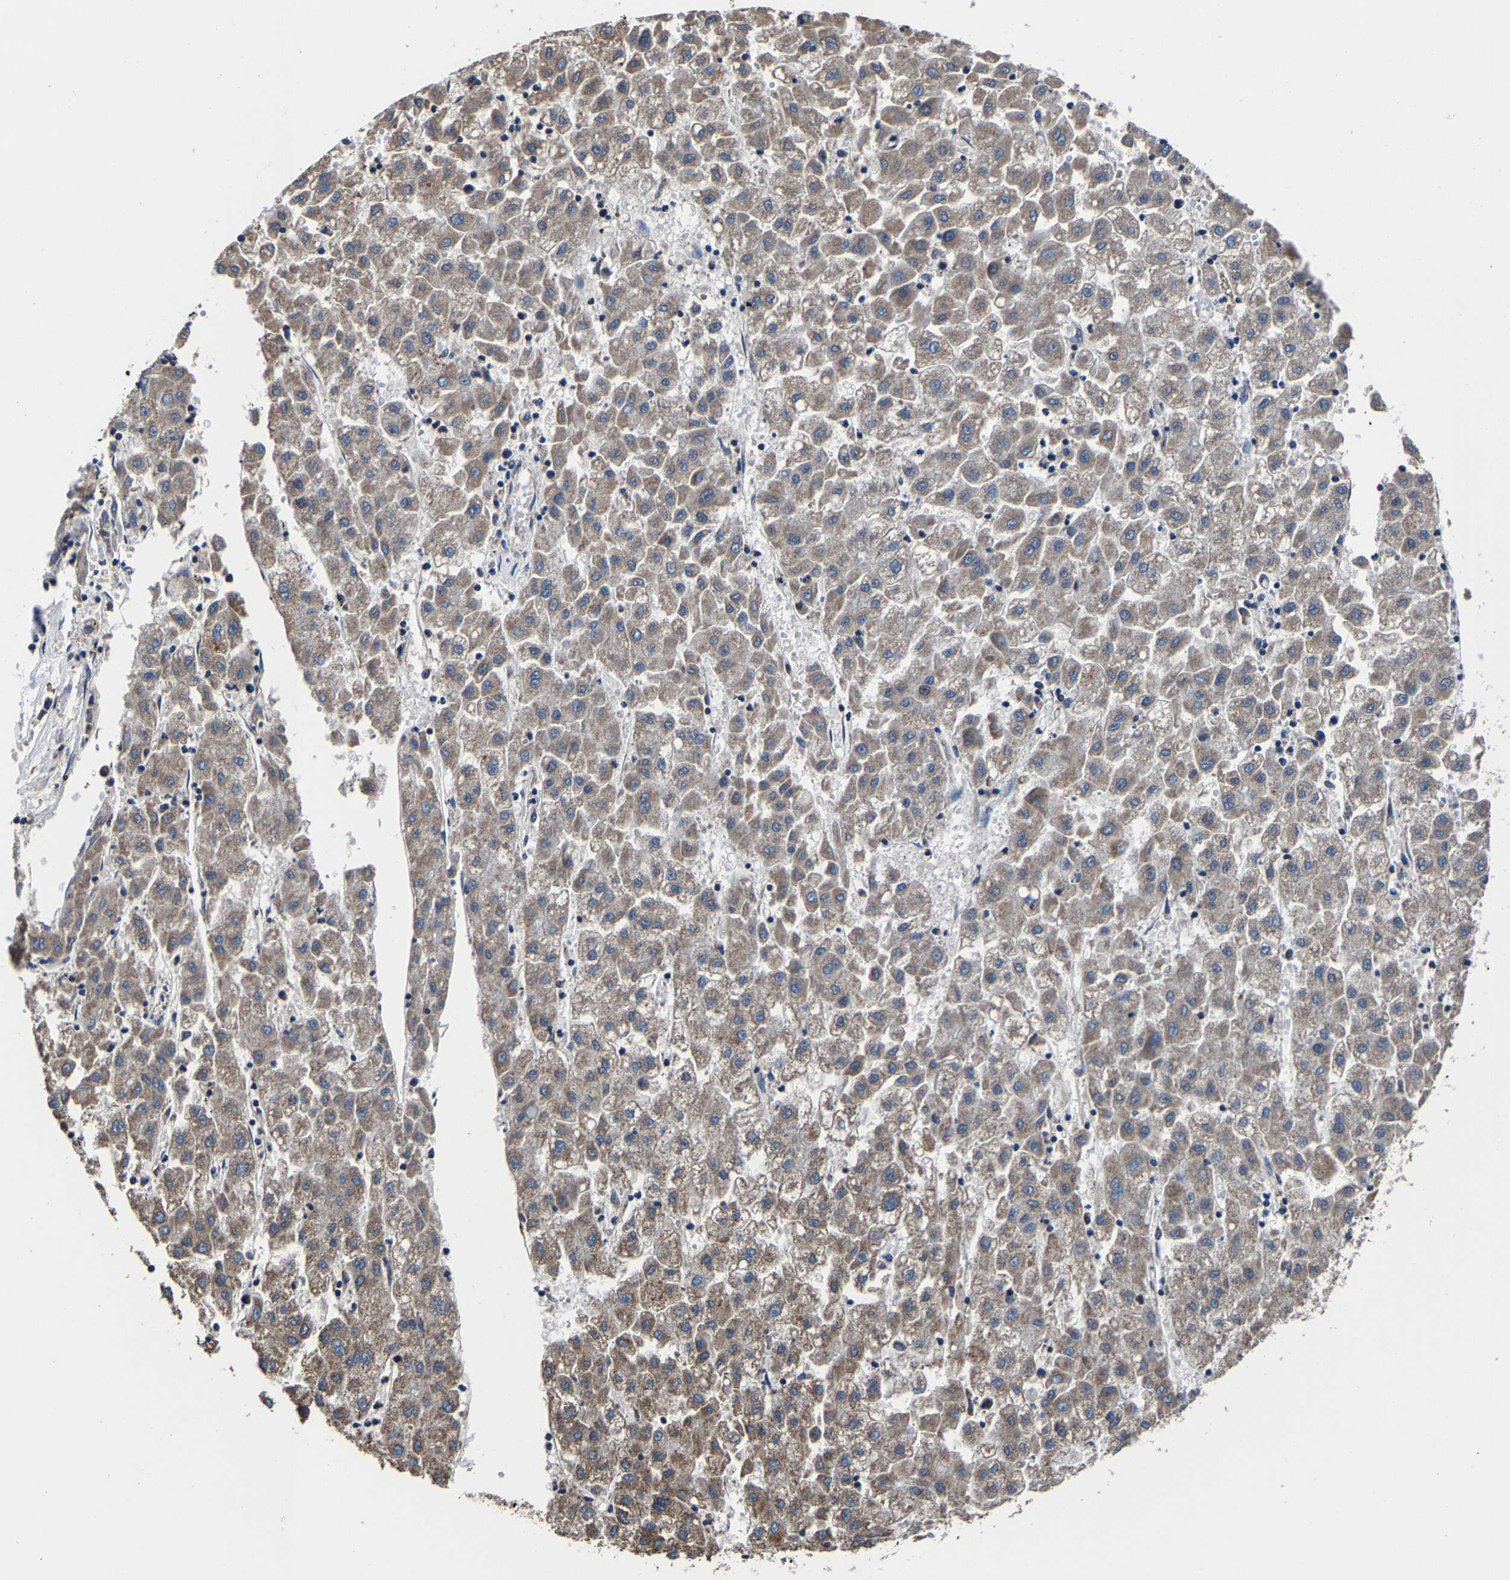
{"staining": {"intensity": "weak", "quantity": ">75%", "location": "cytoplasmic/membranous"}, "tissue": "liver cancer", "cell_type": "Tumor cells", "image_type": "cancer", "snomed": [{"axis": "morphology", "description": "Carcinoma, Hepatocellular, NOS"}, {"axis": "topography", "description": "Liver"}], "caption": "Hepatocellular carcinoma (liver) was stained to show a protein in brown. There is low levels of weak cytoplasmic/membranous expression in about >75% of tumor cells.", "gene": "ZCCHC7", "patient": {"sex": "male", "age": 72}}